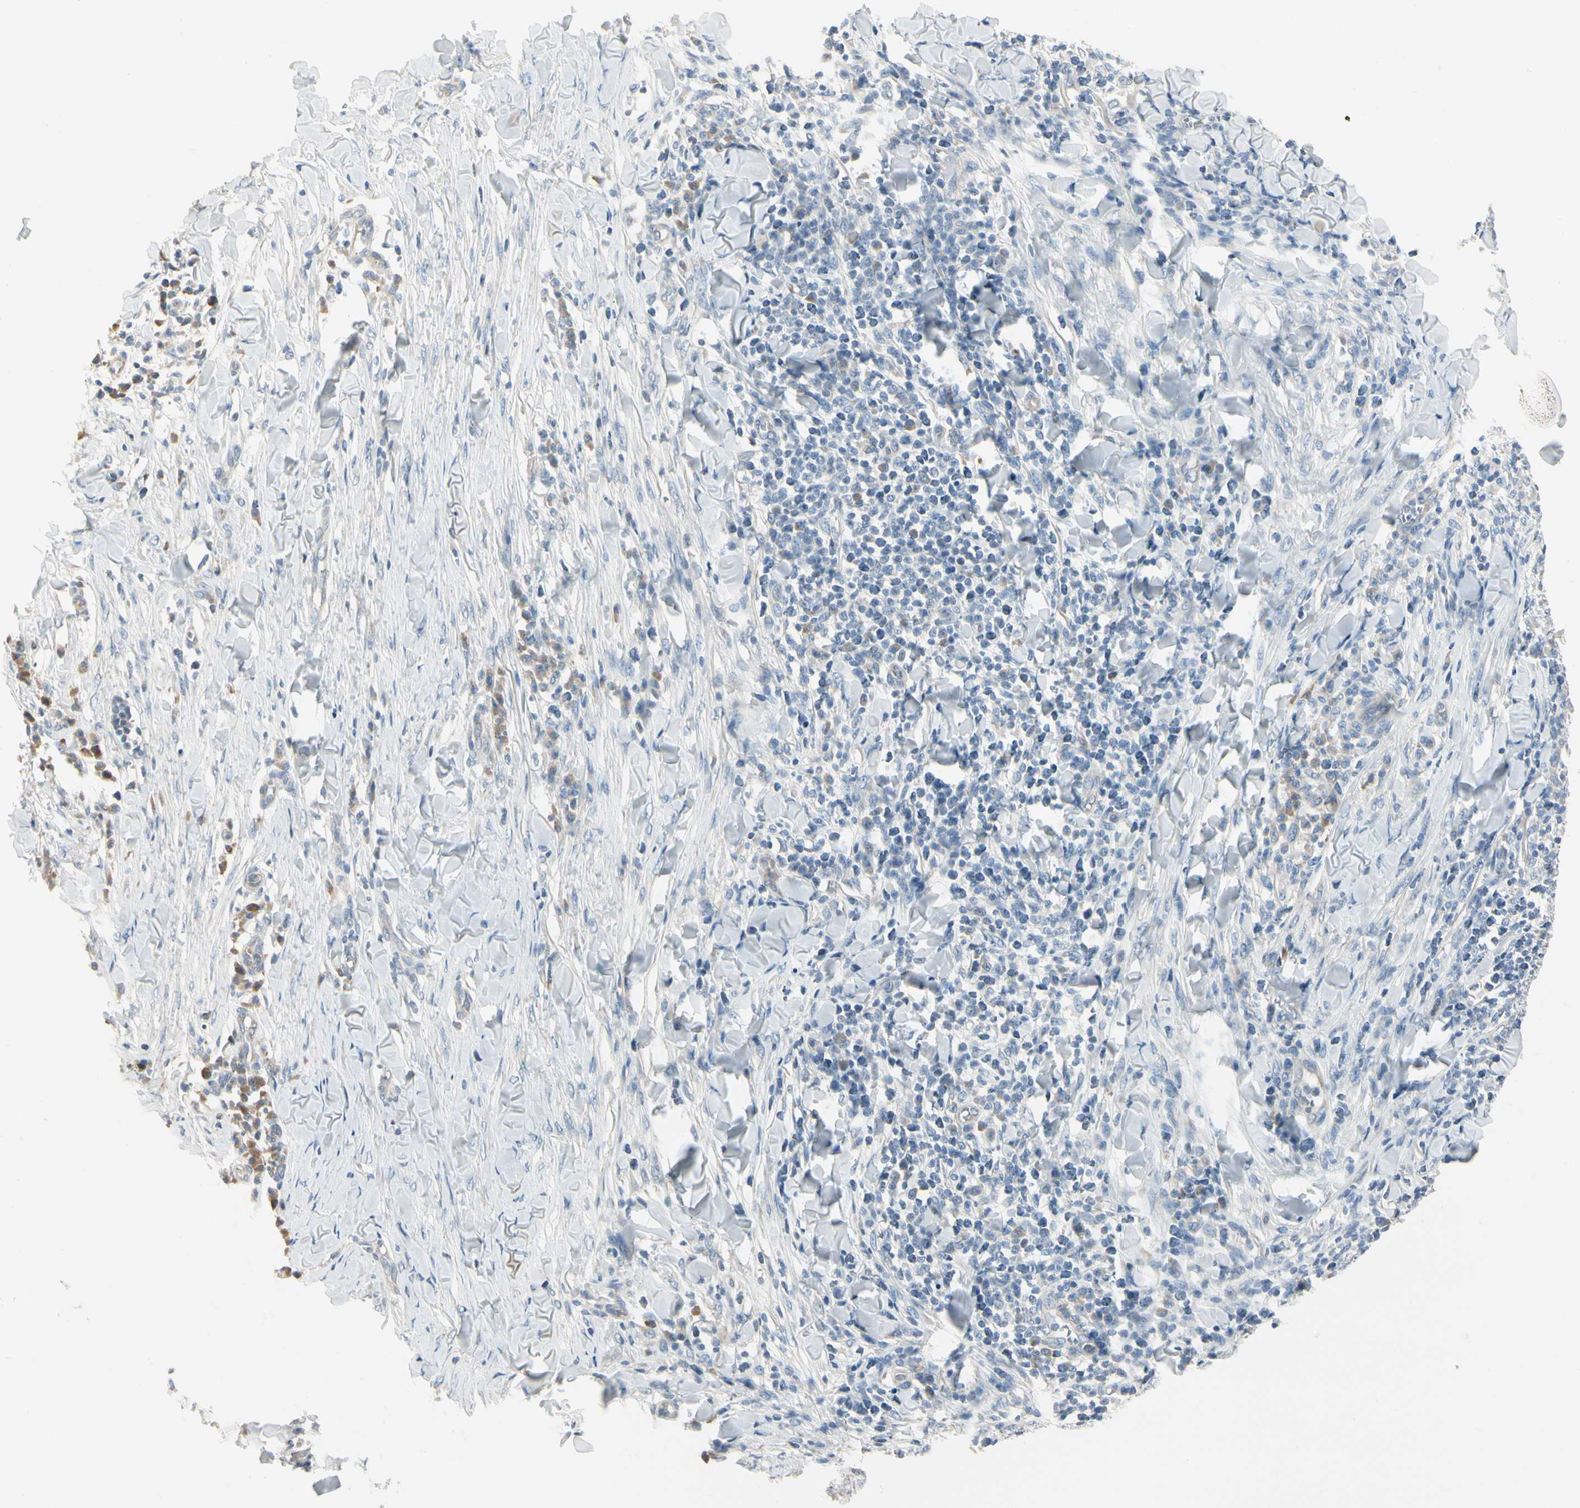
{"staining": {"intensity": "negative", "quantity": "none", "location": "none"}, "tissue": "skin cancer", "cell_type": "Tumor cells", "image_type": "cancer", "snomed": [{"axis": "morphology", "description": "Squamous cell carcinoma, NOS"}, {"axis": "topography", "description": "Skin"}], "caption": "Tumor cells are negative for brown protein staining in skin cancer.", "gene": "SPINK4", "patient": {"sex": "male", "age": 24}}